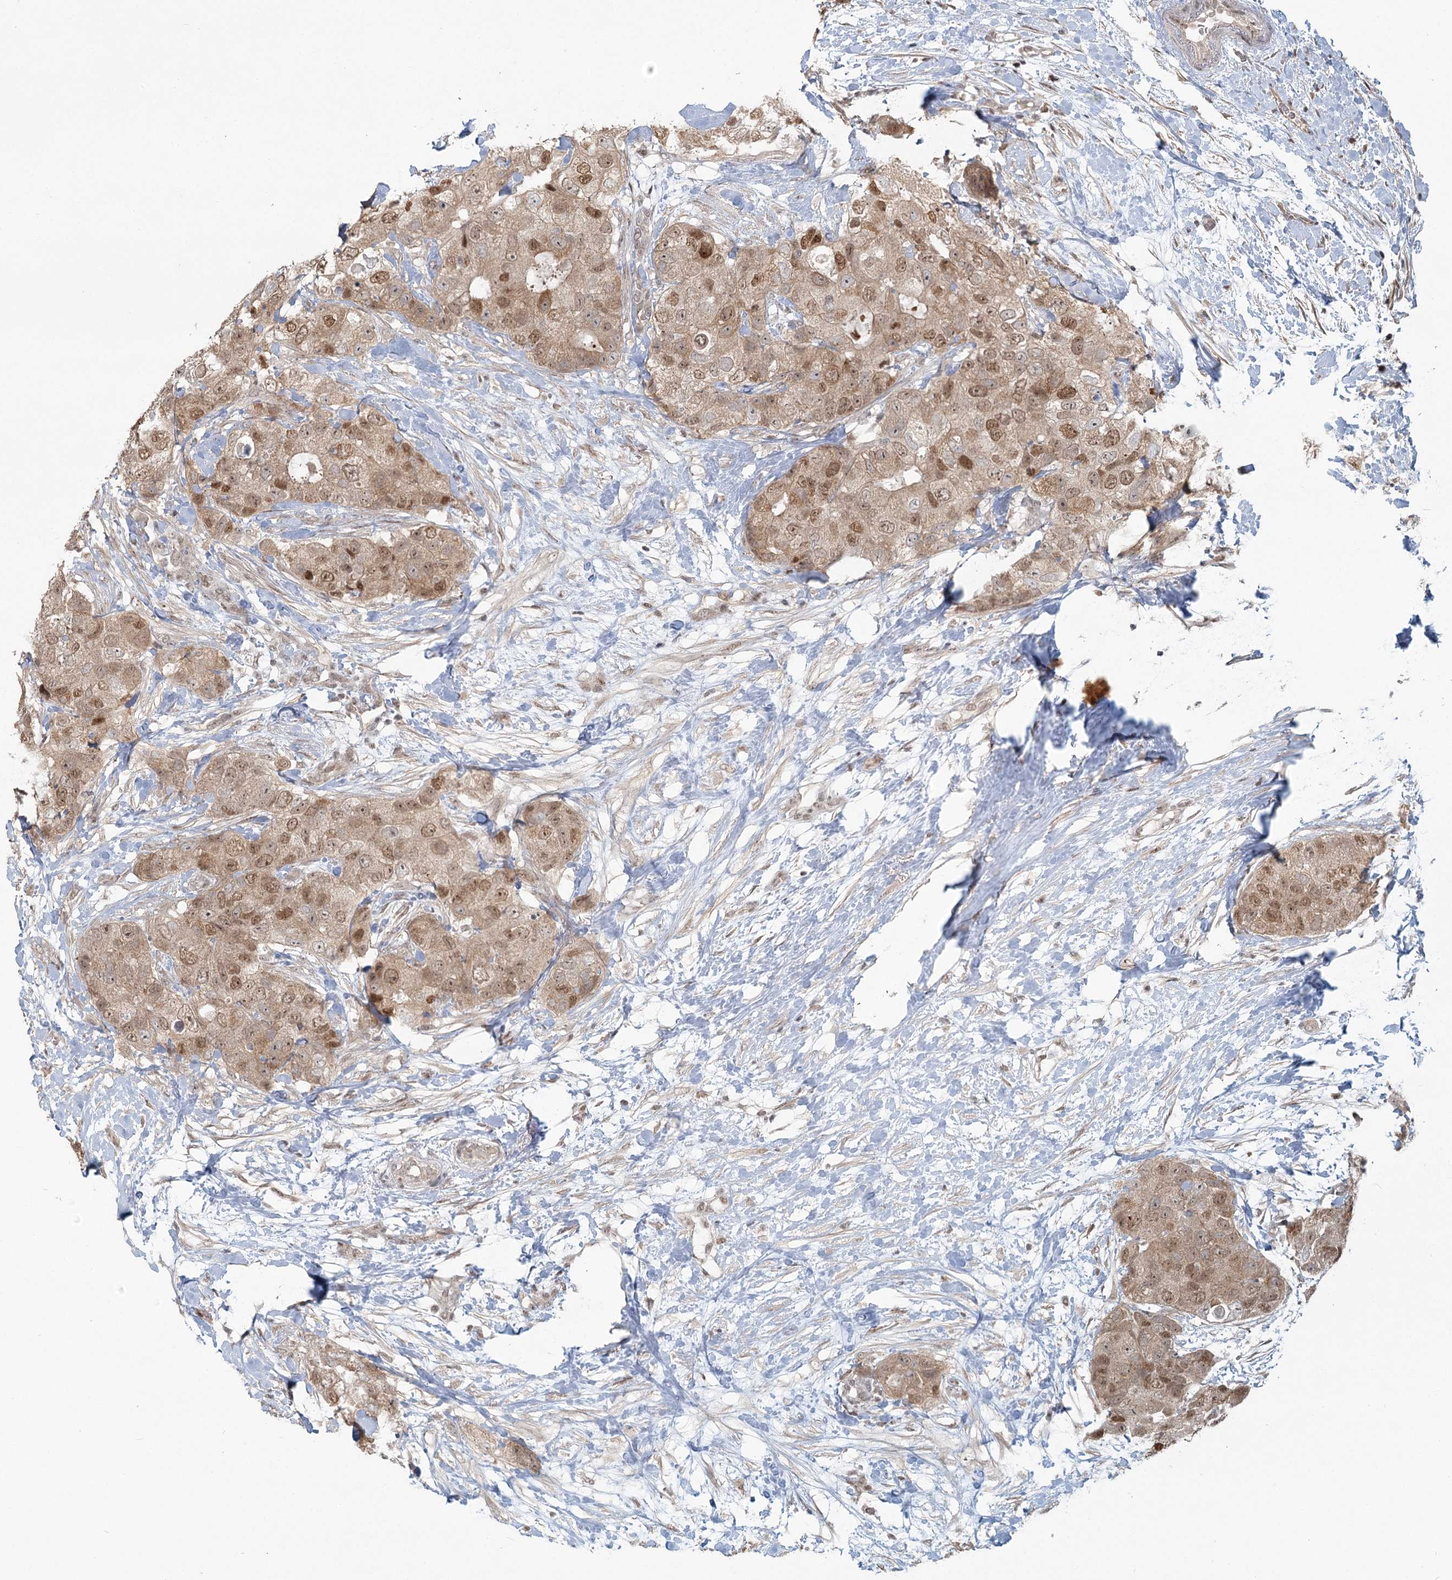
{"staining": {"intensity": "moderate", "quantity": ">75%", "location": "nuclear"}, "tissue": "breast cancer", "cell_type": "Tumor cells", "image_type": "cancer", "snomed": [{"axis": "morphology", "description": "Duct carcinoma"}, {"axis": "topography", "description": "Breast"}], "caption": "Moderate nuclear positivity is present in approximately >75% of tumor cells in breast cancer (infiltrating ductal carcinoma).", "gene": "R3HCC1L", "patient": {"sex": "female", "age": 62}}